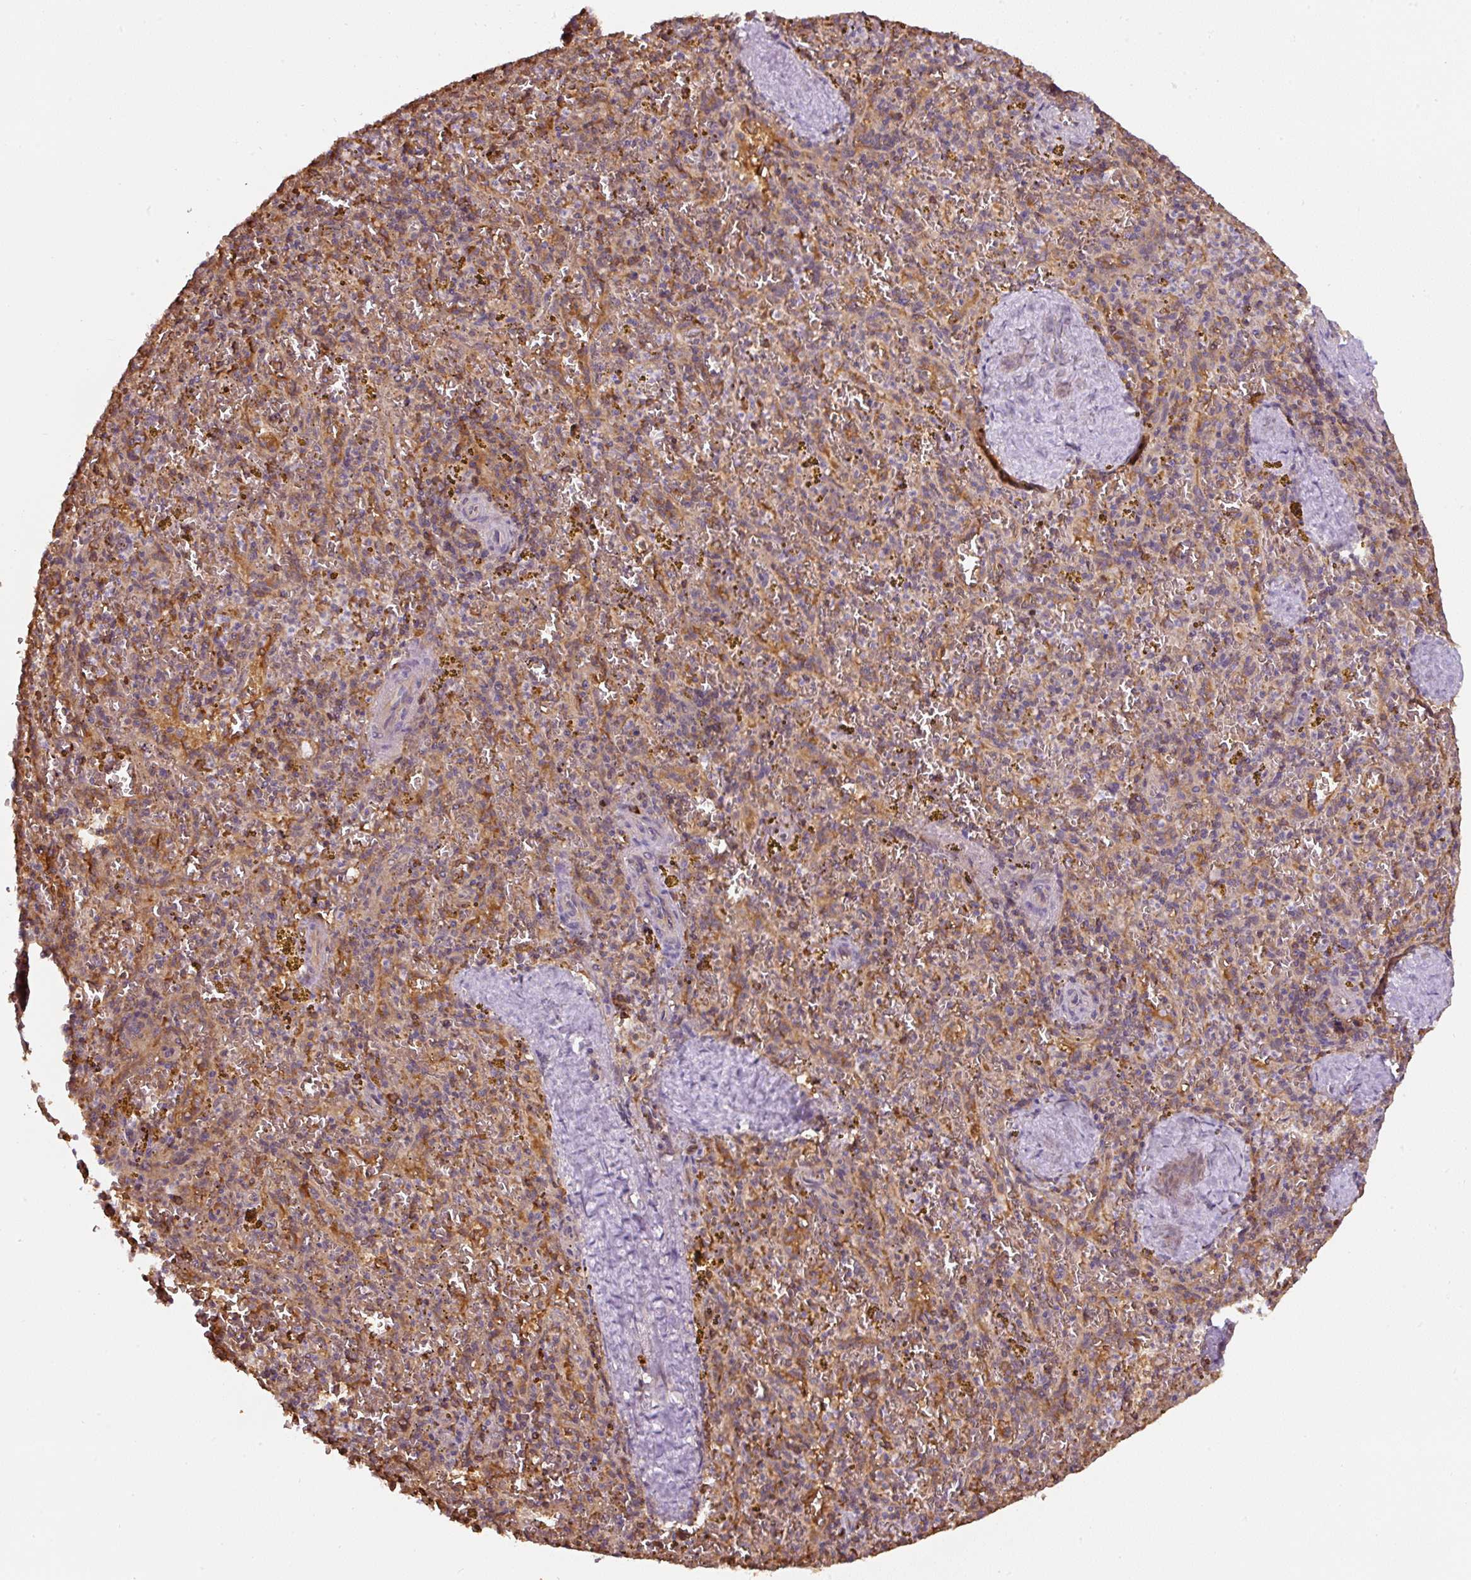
{"staining": {"intensity": "moderate", "quantity": "<25%", "location": "cytoplasmic/membranous"}, "tissue": "spleen", "cell_type": "Cells in red pulp", "image_type": "normal", "snomed": [{"axis": "morphology", "description": "Normal tissue, NOS"}, {"axis": "topography", "description": "Spleen"}], "caption": "A low amount of moderate cytoplasmic/membranous positivity is present in about <25% of cells in red pulp in unremarkable spleen. (IHC, brightfield microscopy, high magnification).", "gene": "ST13", "patient": {"sex": "male", "age": 57}}